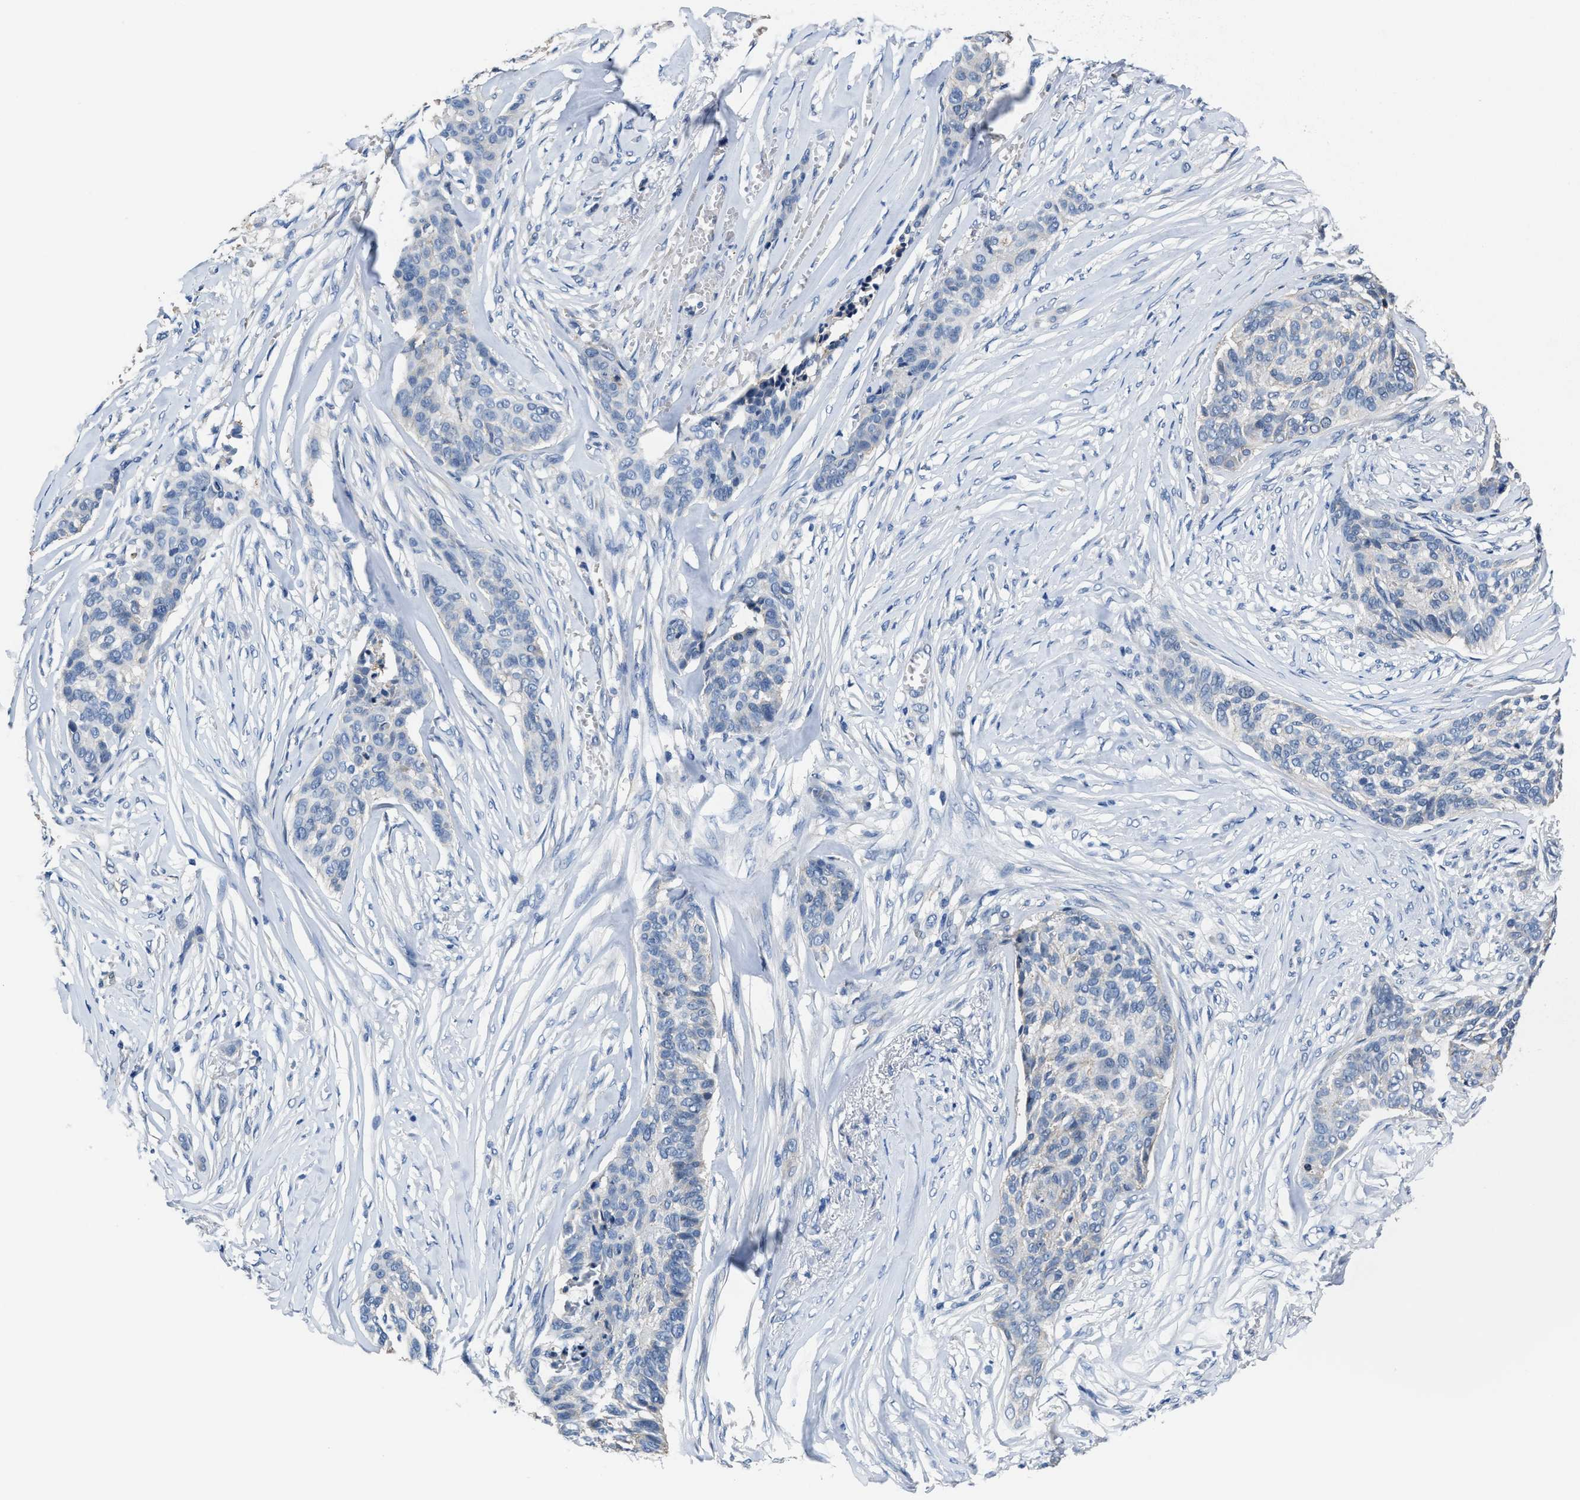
{"staining": {"intensity": "negative", "quantity": "none", "location": "none"}, "tissue": "skin cancer", "cell_type": "Tumor cells", "image_type": "cancer", "snomed": [{"axis": "morphology", "description": "Basal cell carcinoma"}, {"axis": "topography", "description": "Skin"}], "caption": "Basal cell carcinoma (skin) was stained to show a protein in brown. There is no significant expression in tumor cells. (DAB (3,3'-diaminobenzidine) immunohistochemistry (IHC) visualized using brightfield microscopy, high magnification).", "gene": "GHITM", "patient": {"sex": "male", "age": 85}}